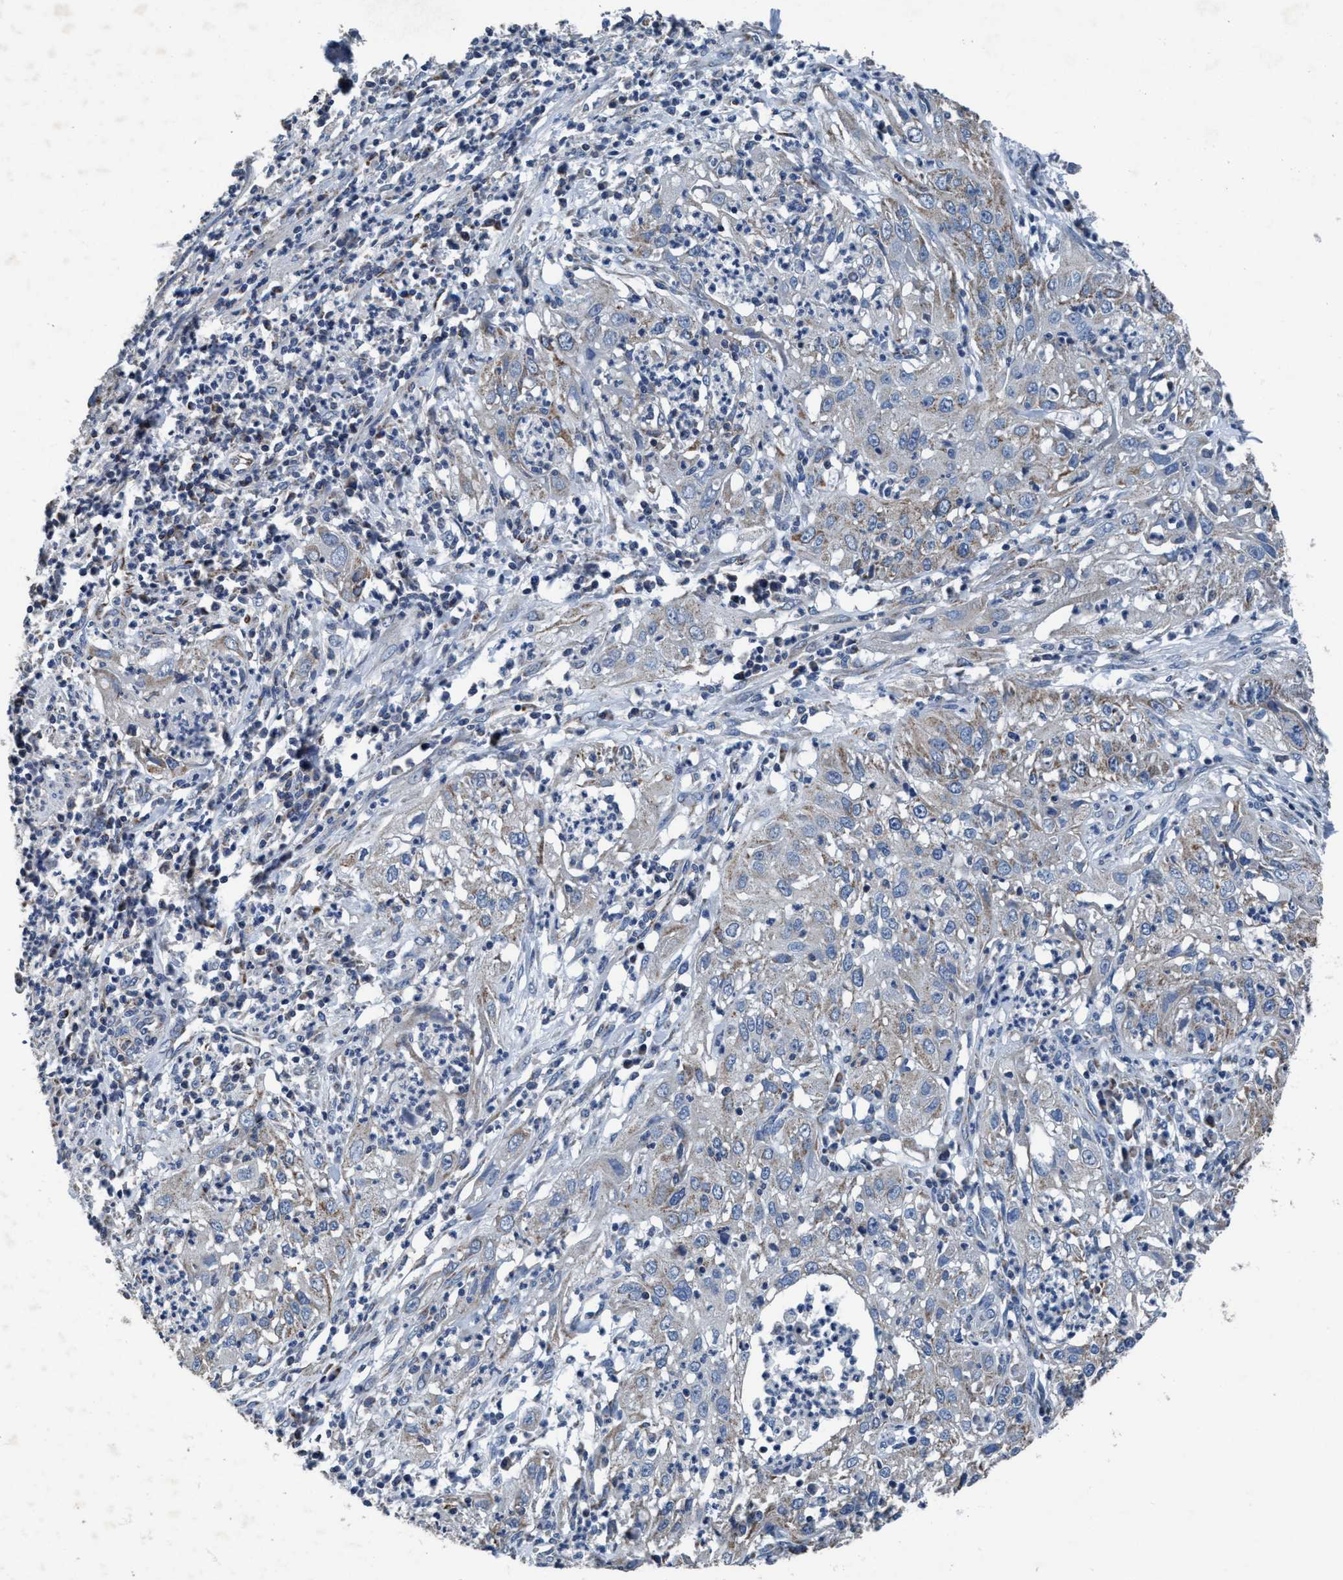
{"staining": {"intensity": "weak", "quantity": "25%-75%", "location": "cytoplasmic/membranous"}, "tissue": "cervical cancer", "cell_type": "Tumor cells", "image_type": "cancer", "snomed": [{"axis": "morphology", "description": "Squamous cell carcinoma, NOS"}, {"axis": "topography", "description": "Cervix"}], "caption": "DAB immunohistochemical staining of cervical cancer exhibits weak cytoplasmic/membranous protein staining in about 25%-75% of tumor cells.", "gene": "ANKFN1", "patient": {"sex": "female", "age": 32}}